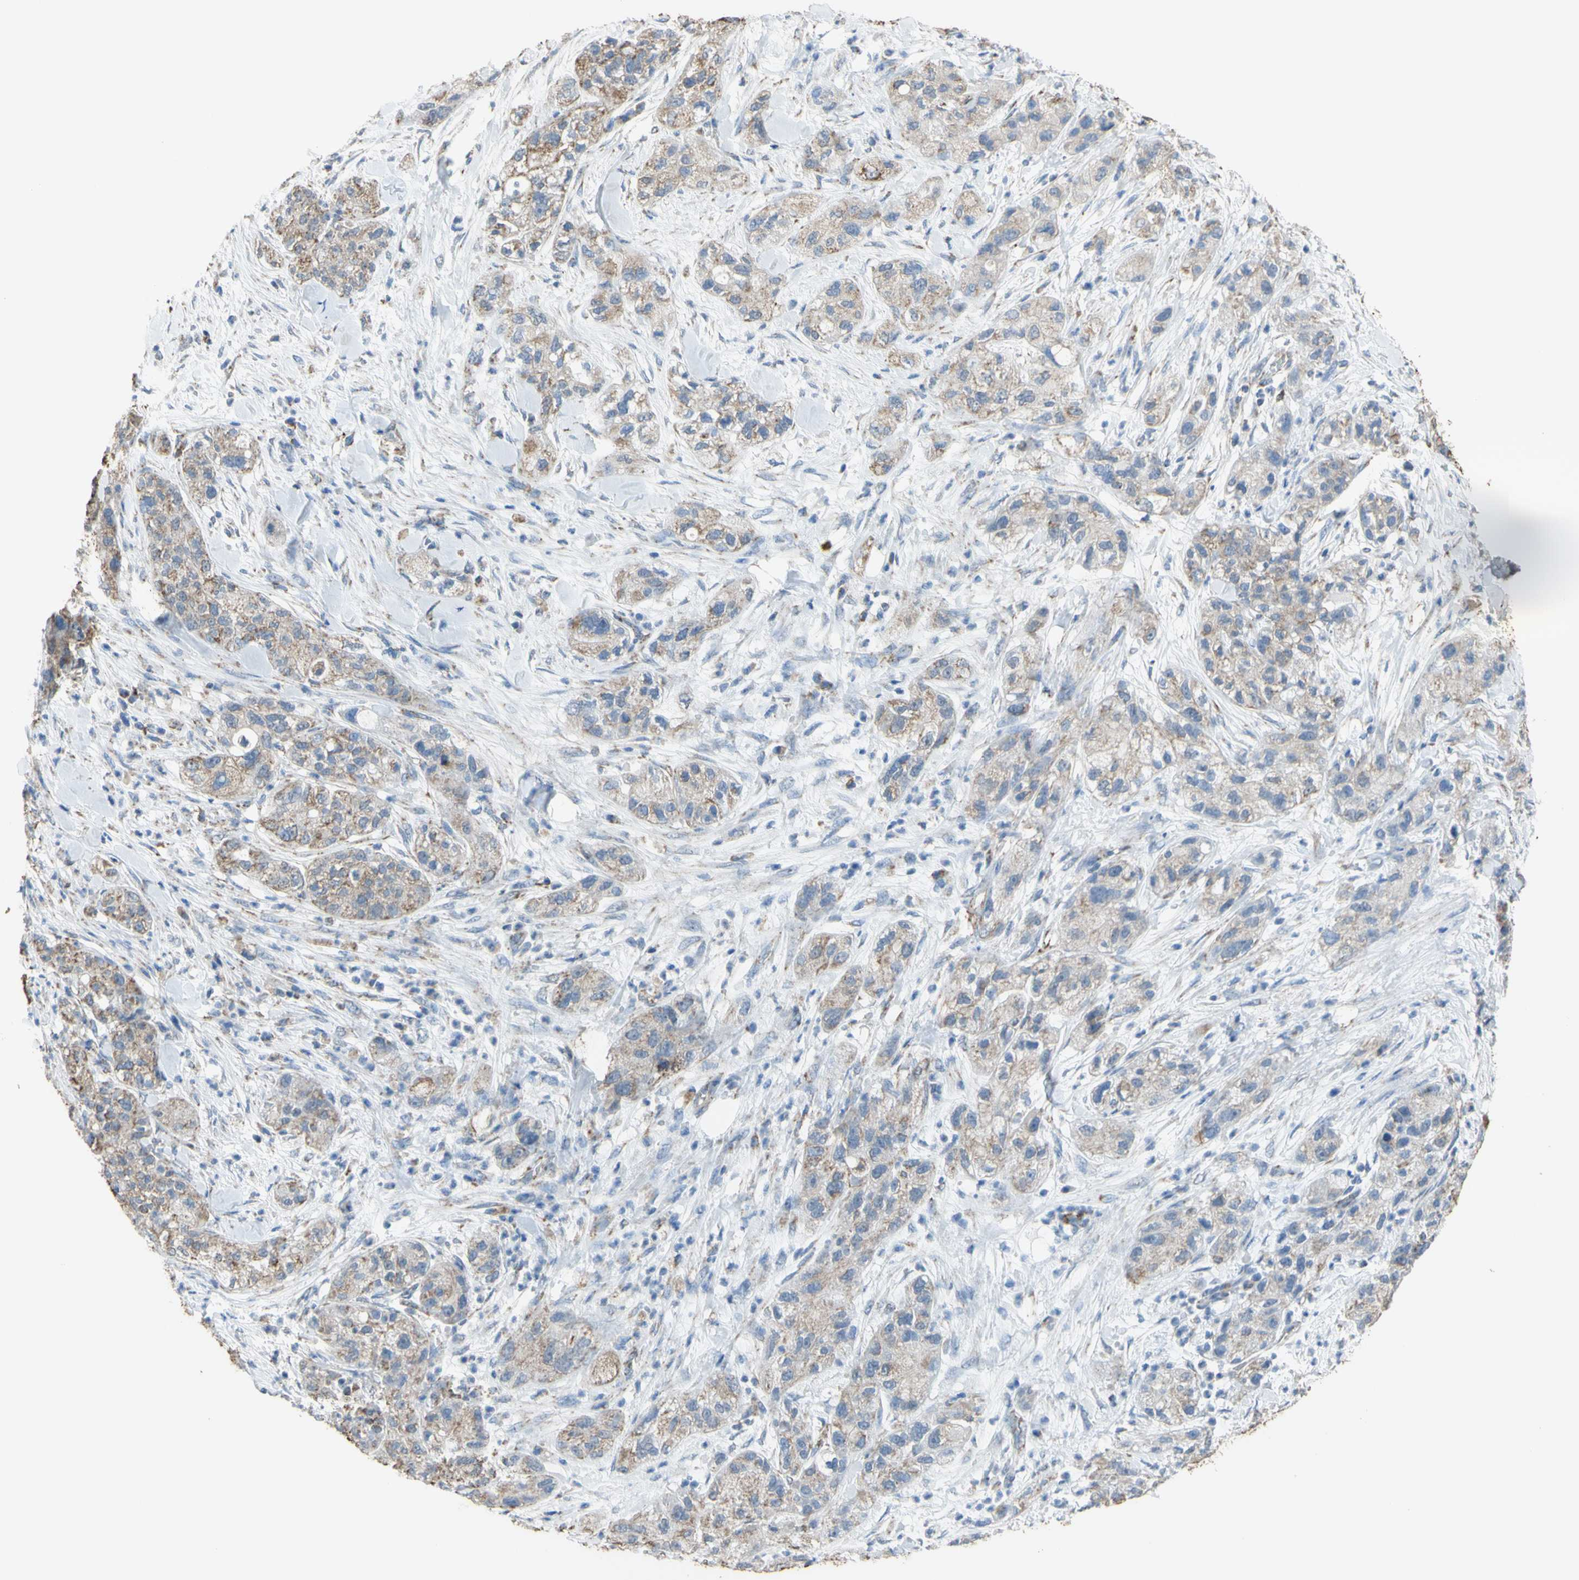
{"staining": {"intensity": "weak", "quantity": ">75%", "location": "cytoplasmic/membranous"}, "tissue": "pancreatic cancer", "cell_type": "Tumor cells", "image_type": "cancer", "snomed": [{"axis": "morphology", "description": "Adenocarcinoma, NOS"}, {"axis": "topography", "description": "Pancreas"}], "caption": "Protein expression analysis of pancreatic cancer shows weak cytoplasmic/membranous expression in about >75% of tumor cells.", "gene": "CMKLR2", "patient": {"sex": "female", "age": 78}}